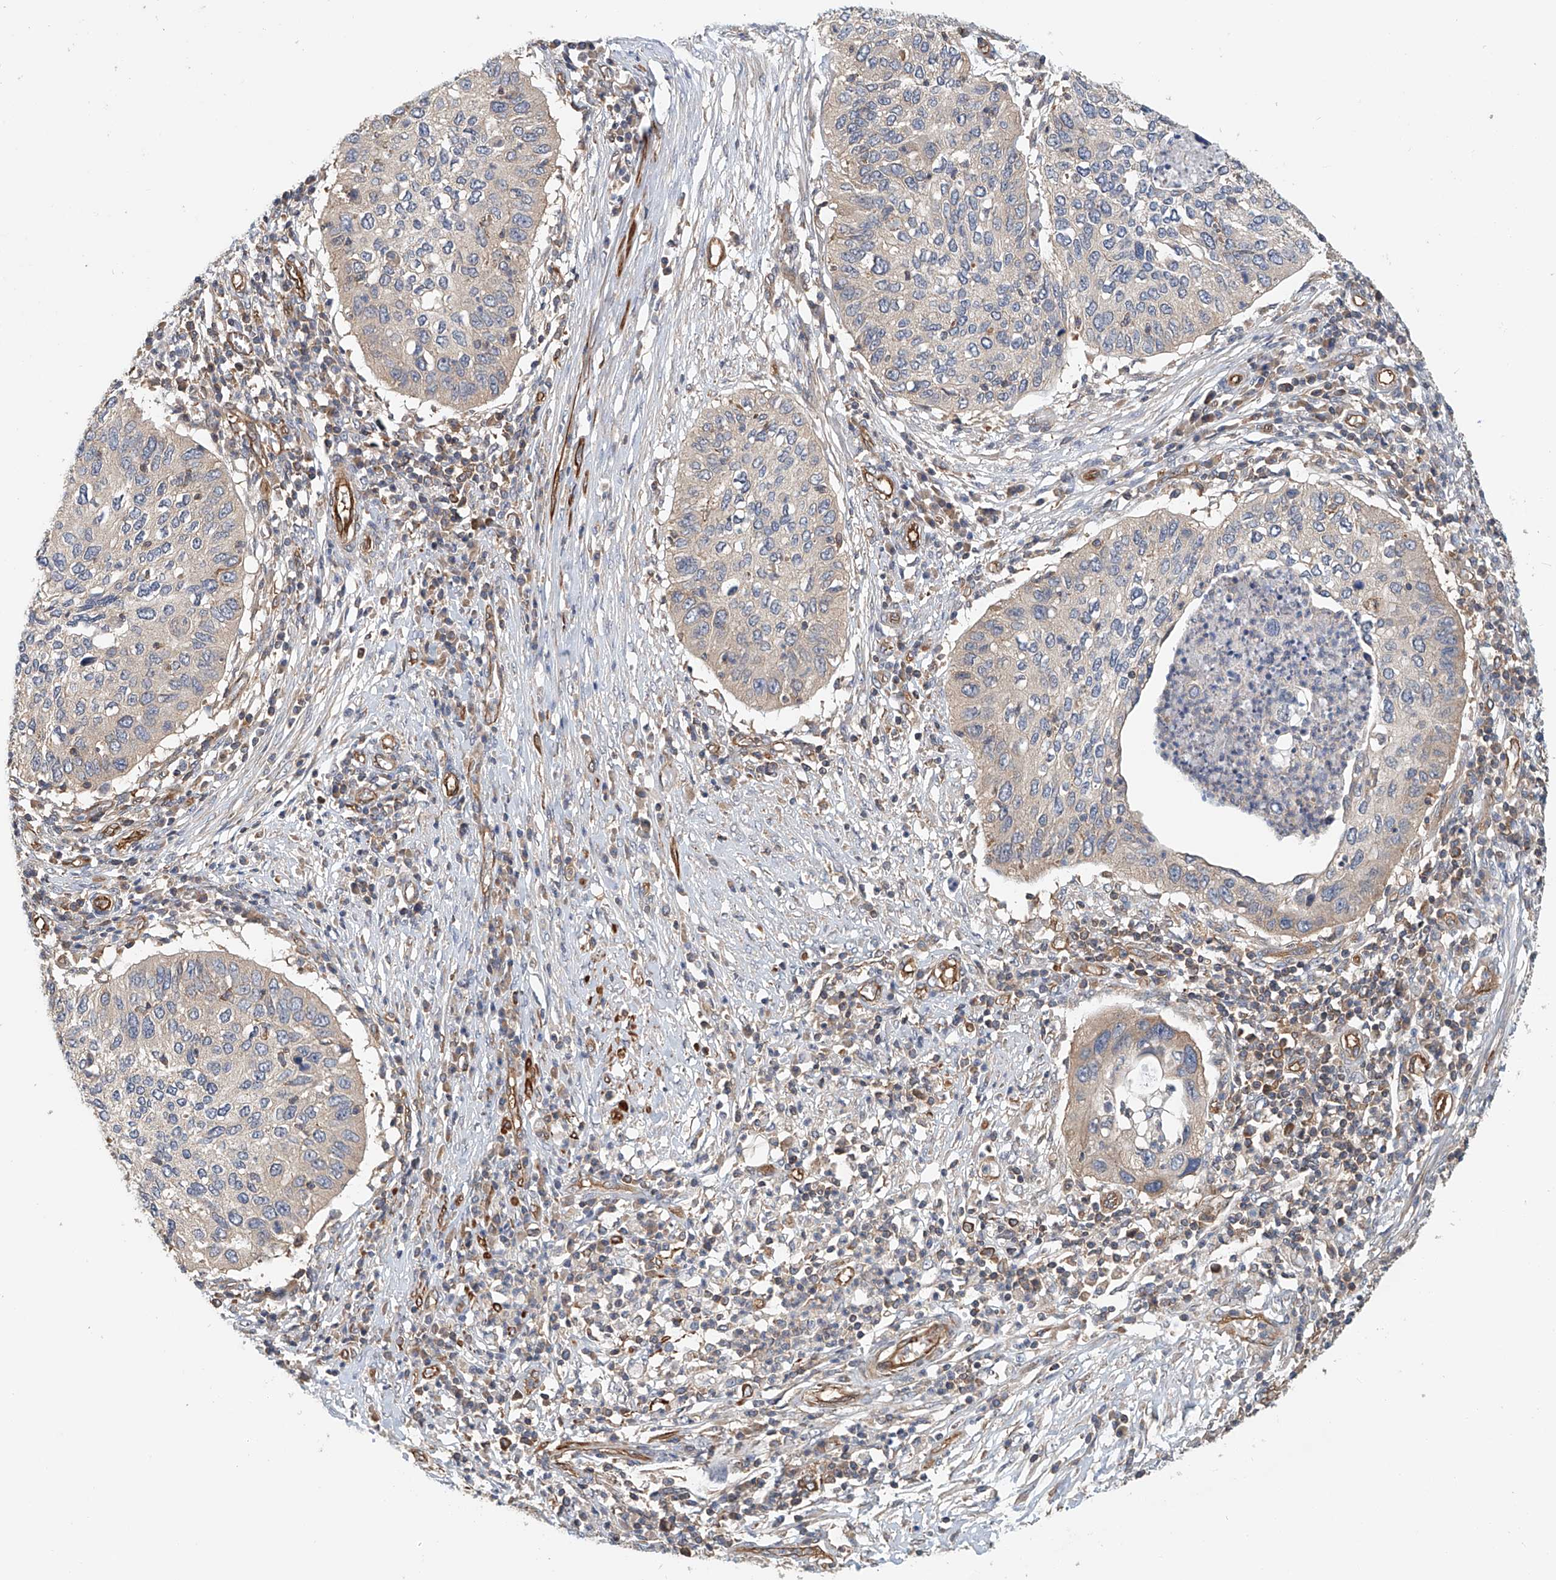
{"staining": {"intensity": "negative", "quantity": "none", "location": "none"}, "tissue": "cervical cancer", "cell_type": "Tumor cells", "image_type": "cancer", "snomed": [{"axis": "morphology", "description": "Squamous cell carcinoma, NOS"}, {"axis": "topography", "description": "Cervix"}], "caption": "A photomicrograph of cervical cancer (squamous cell carcinoma) stained for a protein demonstrates no brown staining in tumor cells.", "gene": "FRYL", "patient": {"sex": "female", "age": 38}}